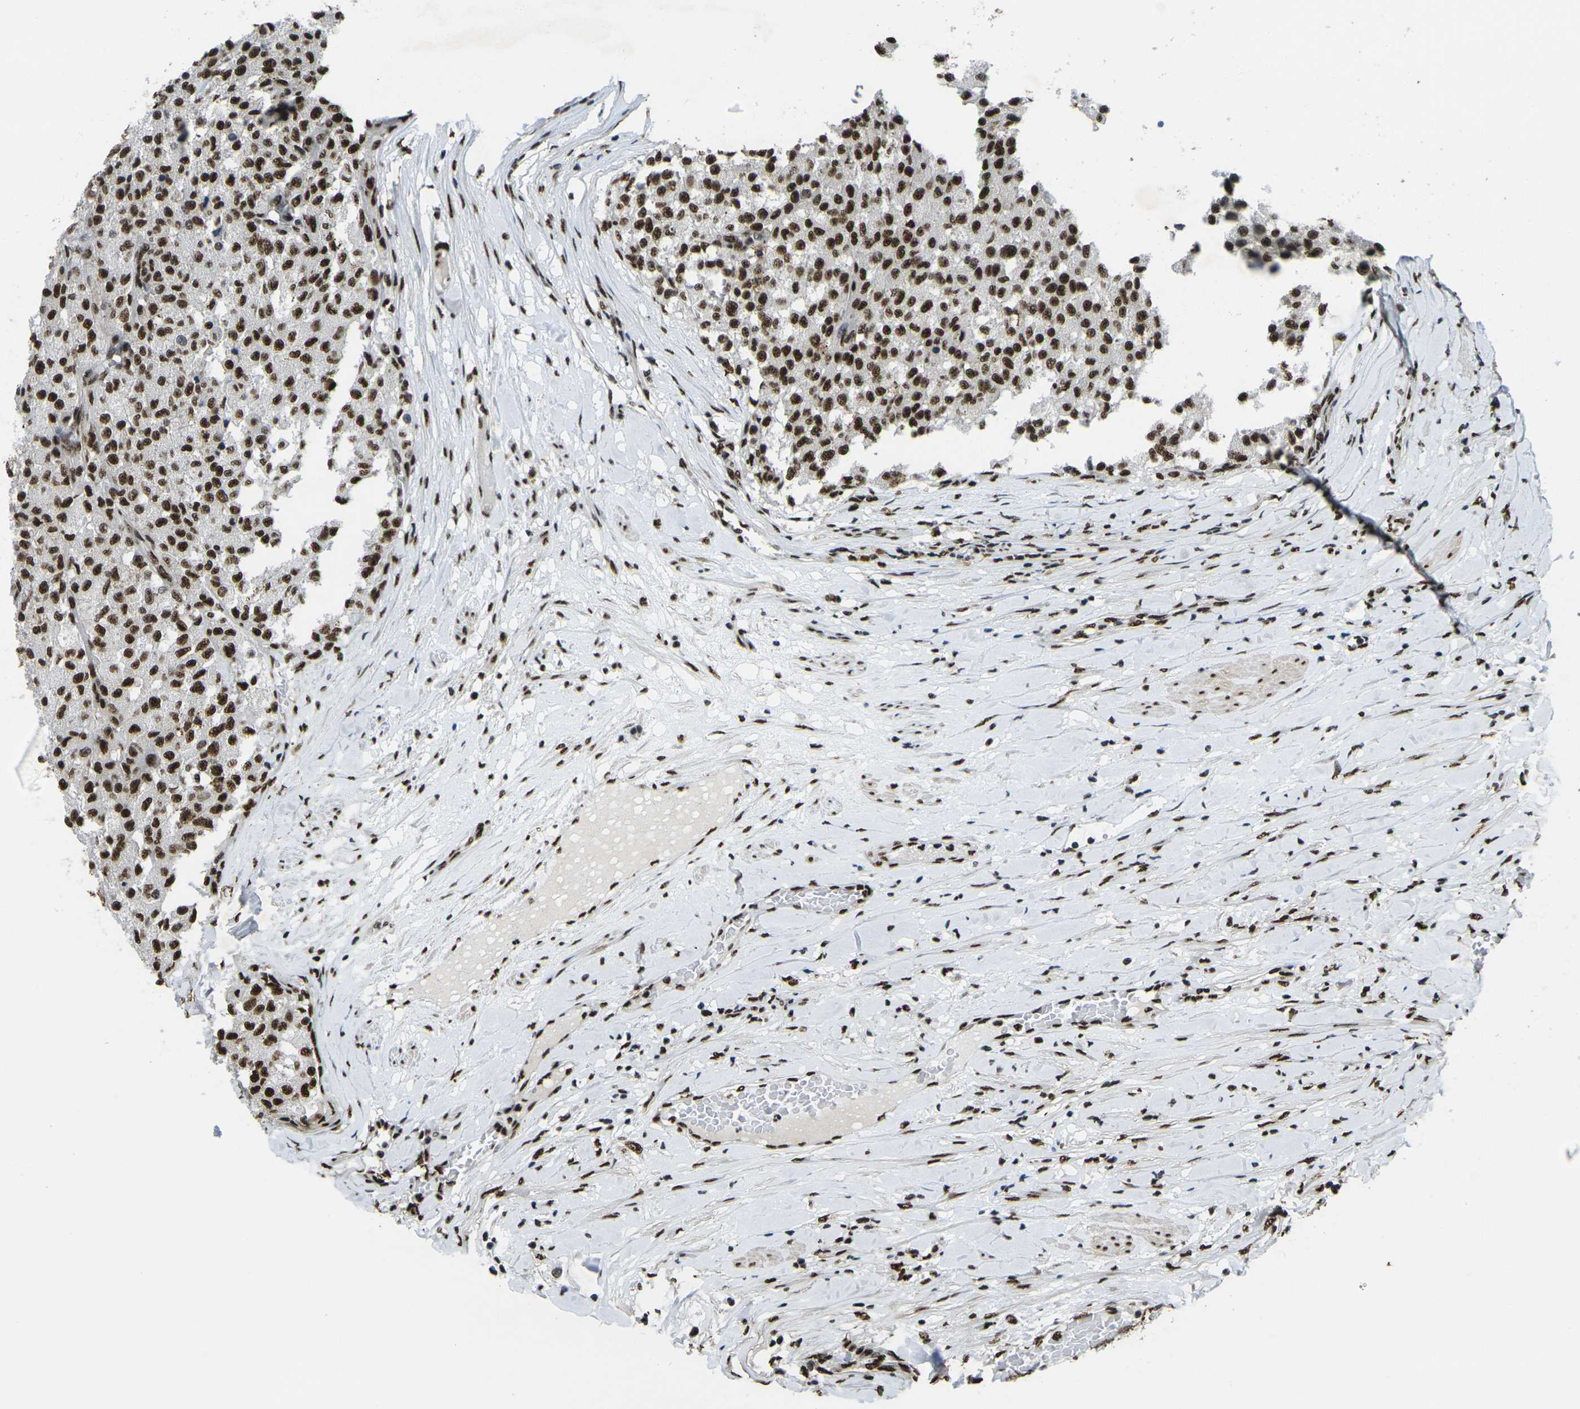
{"staining": {"intensity": "strong", "quantity": ">75%", "location": "nuclear"}, "tissue": "testis cancer", "cell_type": "Tumor cells", "image_type": "cancer", "snomed": [{"axis": "morphology", "description": "Seminoma, NOS"}, {"axis": "topography", "description": "Testis"}], "caption": "A brown stain shows strong nuclear staining of a protein in testis seminoma tumor cells.", "gene": "SMARCC1", "patient": {"sex": "male", "age": 59}}